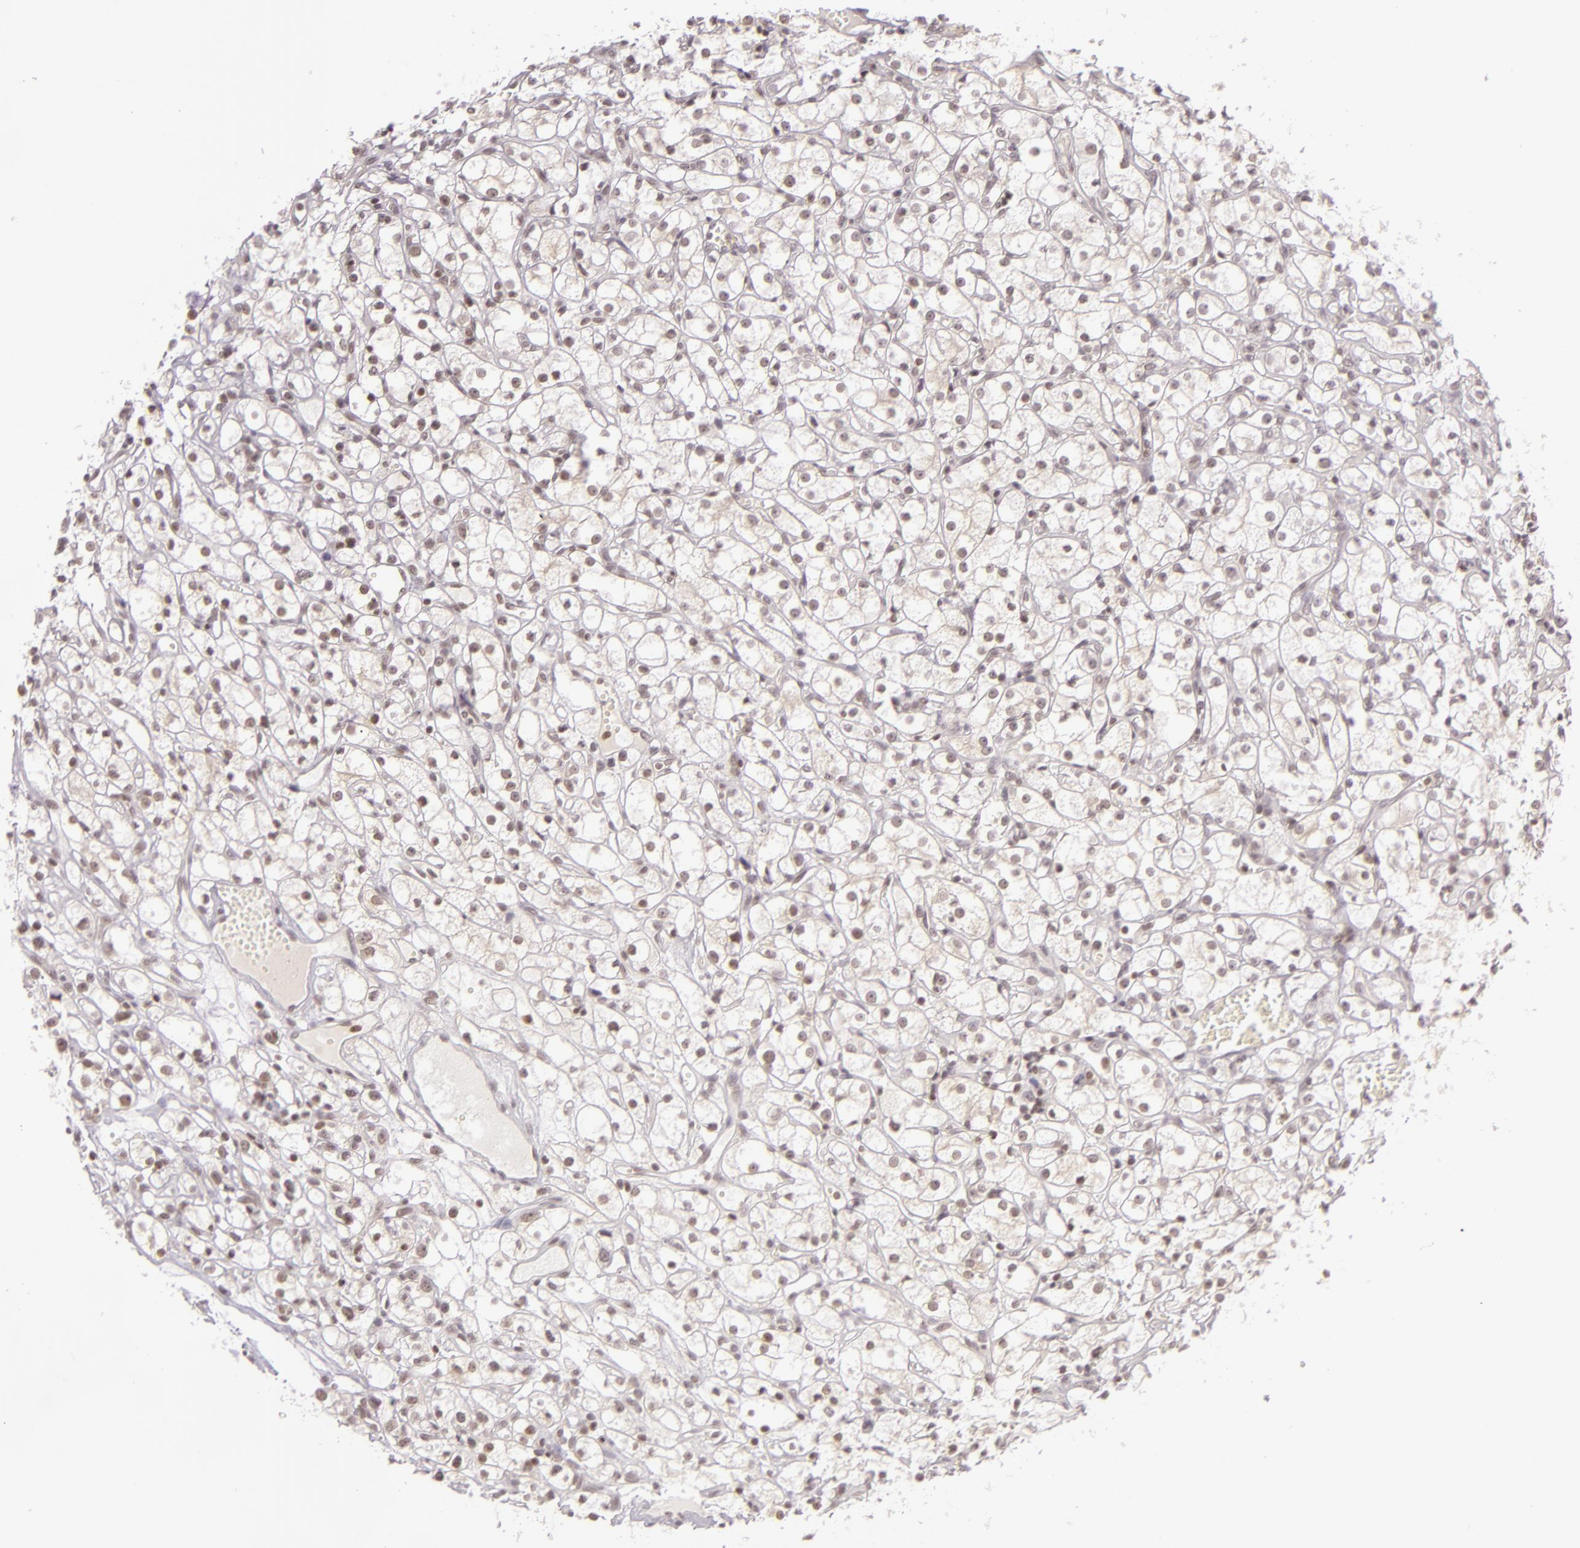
{"staining": {"intensity": "weak", "quantity": ">75%", "location": "nuclear"}, "tissue": "renal cancer", "cell_type": "Tumor cells", "image_type": "cancer", "snomed": [{"axis": "morphology", "description": "Adenocarcinoma, NOS"}, {"axis": "topography", "description": "Kidney"}], "caption": "A low amount of weak nuclear staining is seen in about >75% of tumor cells in renal cancer (adenocarcinoma) tissue. (brown staining indicates protein expression, while blue staining denotes nuclei).", "gene": "ZFX", "patient": {"sex": "male", "age": 61}}